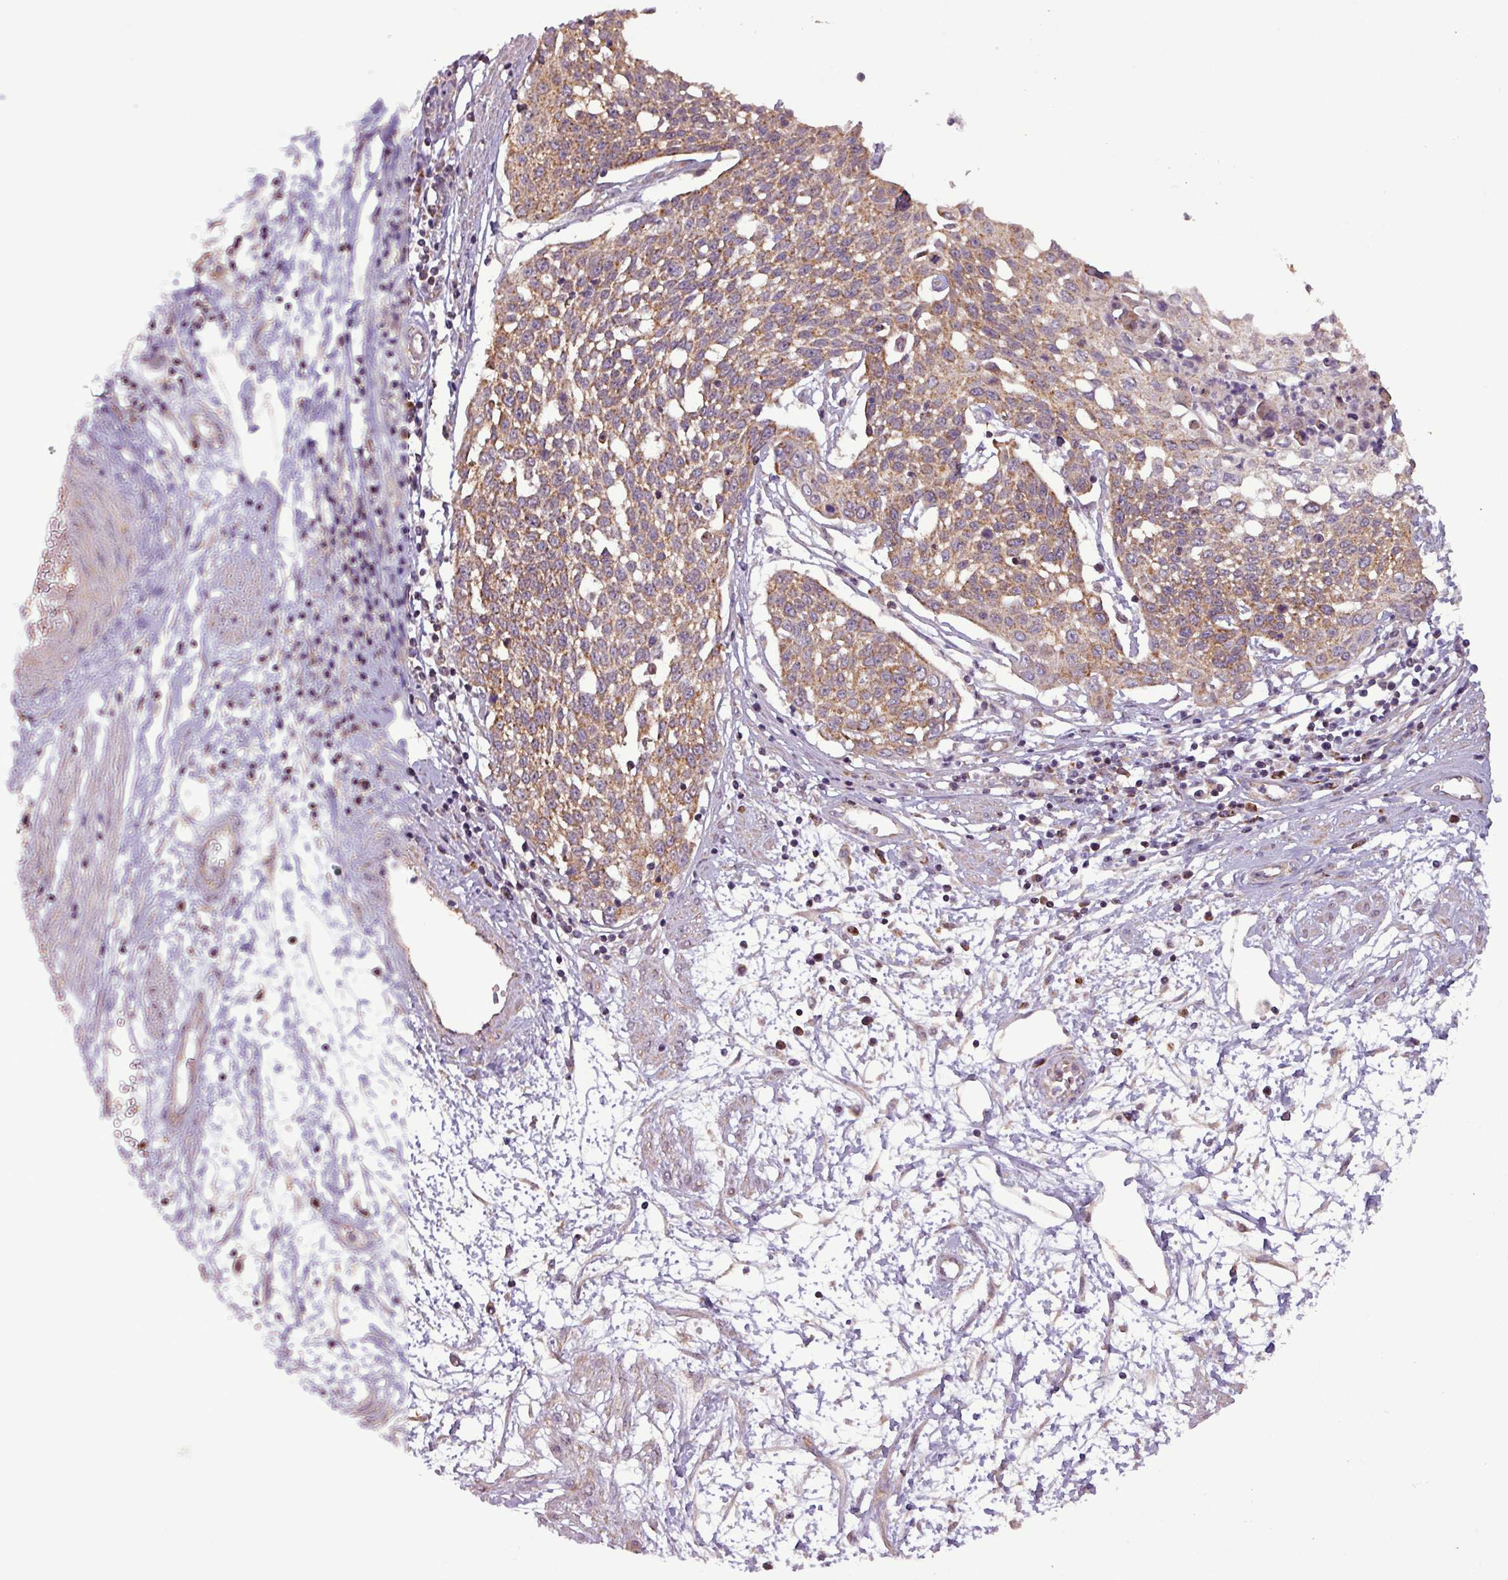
{"staining": {"intensity": "moderate", "quantity": ">75%", "location": "cytoplasmic/membranous"}, "tissue": "cervical cancer", "cell_type": "Tumor cells", "image_type": "cancer", "snomed": [{"axis": "morphology", "description": "Squamous cell carcinoma, NOS"}, {"axis": "topography", "description": "Cervix"}], "caption": "High-power microscopy captured an IHC histopathology image of cervical cancer, revealing moderate cytoplasmic/membranous expression in approximately >75% of tumor cells.", "gene": "MCTP2", "patient": {"sex": "female", "age": 34}}